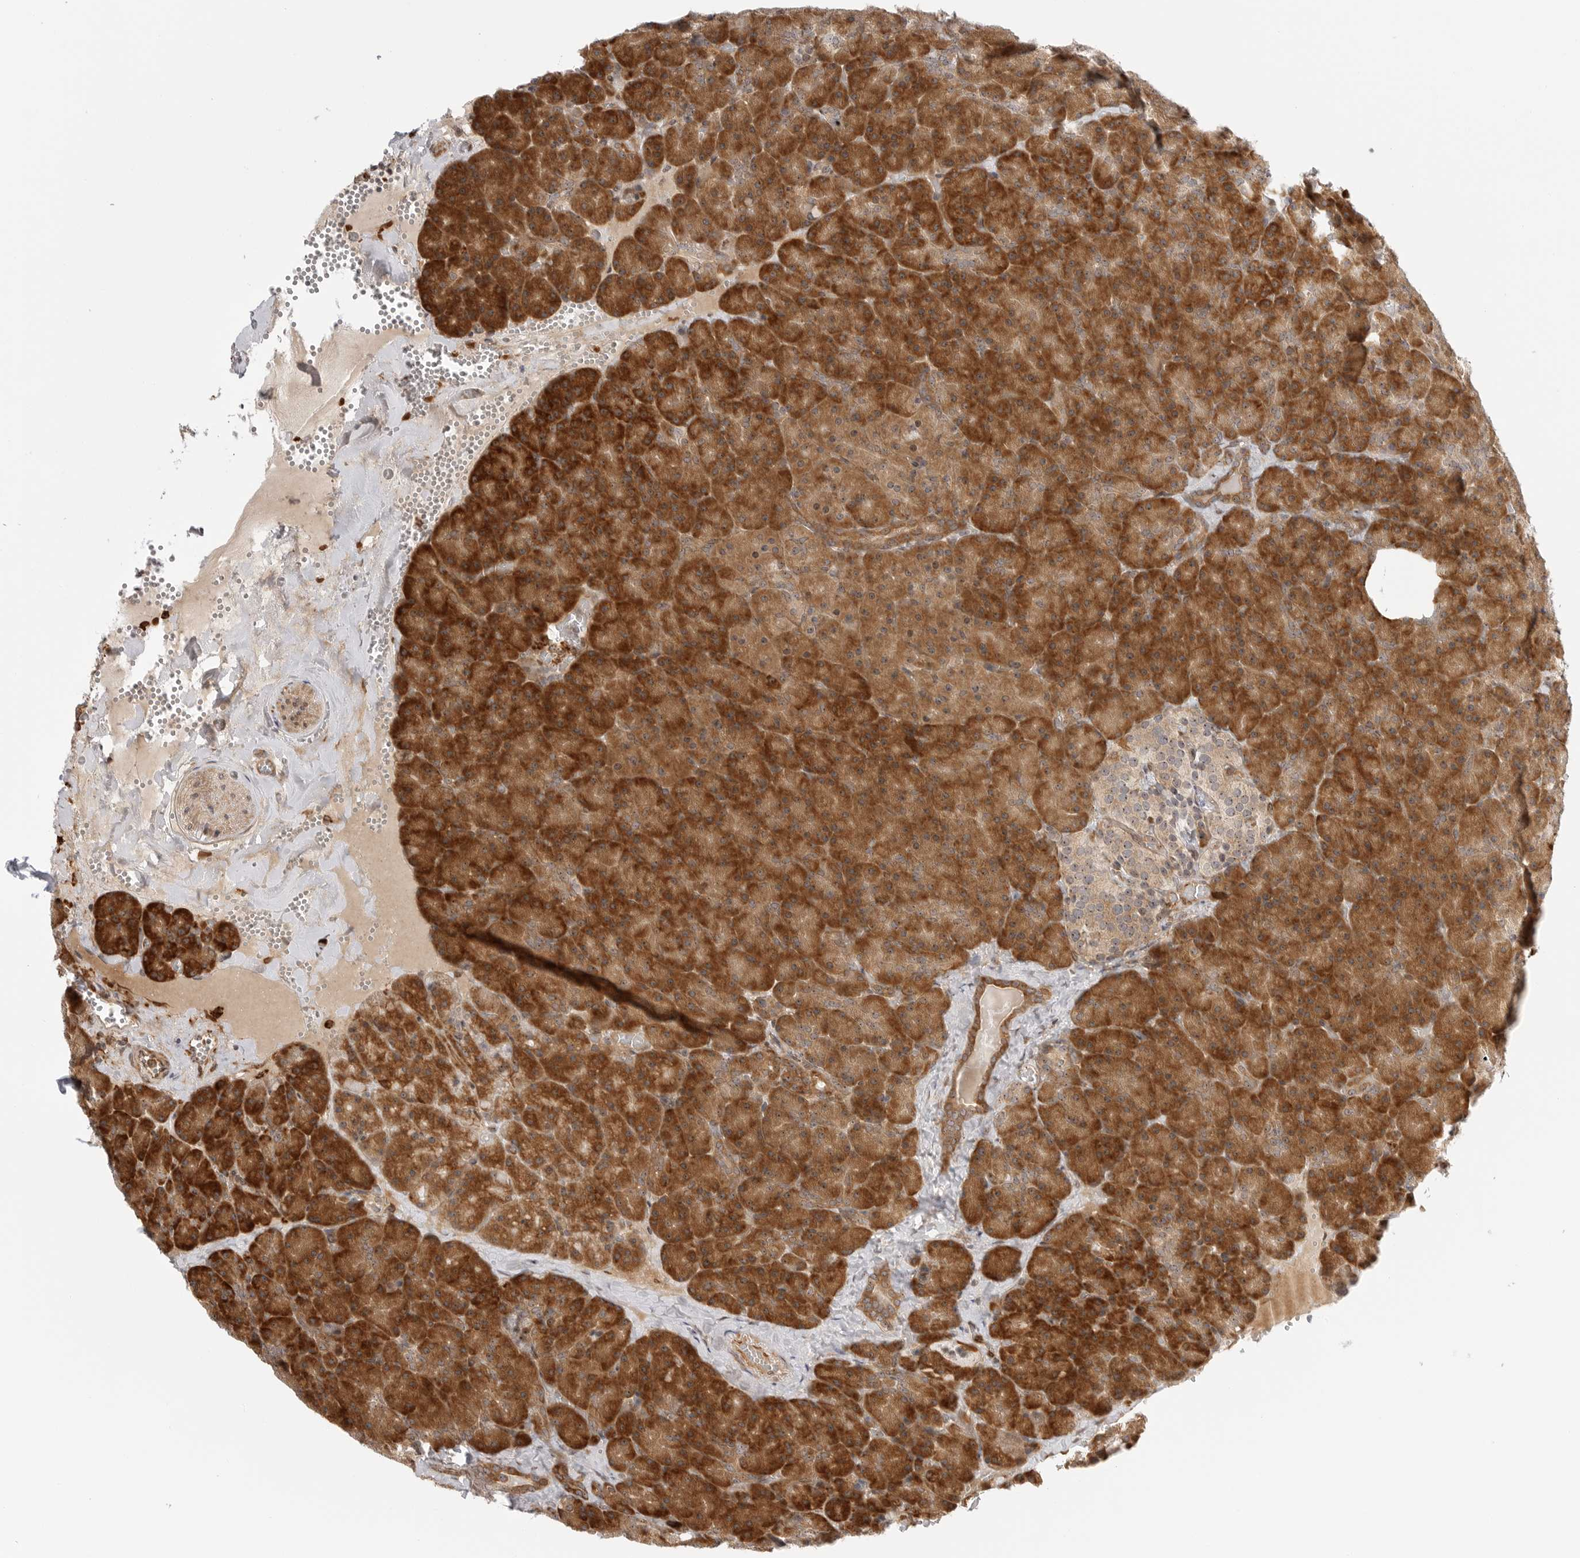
{"staining": {"intensity": "strong", "quantity": ">75%", "location": "cytoplasmic/membranous"}, "tissue": "pancreas", "cell_type": "Exocrine glandular cells", "image_type": "normal", "snomed": [{"axis": "morphology", "description": "Normal tissue, NOS"}, {"axis": "morphology", "description": "Carcinoid, malignant, NOS"}, {"axis": "topography", "description": "Pancreas"}], "caption": "IHC photomicrograph of benign pancreas stained for a protein (brown), which demonstrates high levels of strong cytoplasmic/membranous expression in approximately >75% of exocrine glandular cells.", "gene": "DSCC1", "patient": {"sex": "female", "age": 35}}